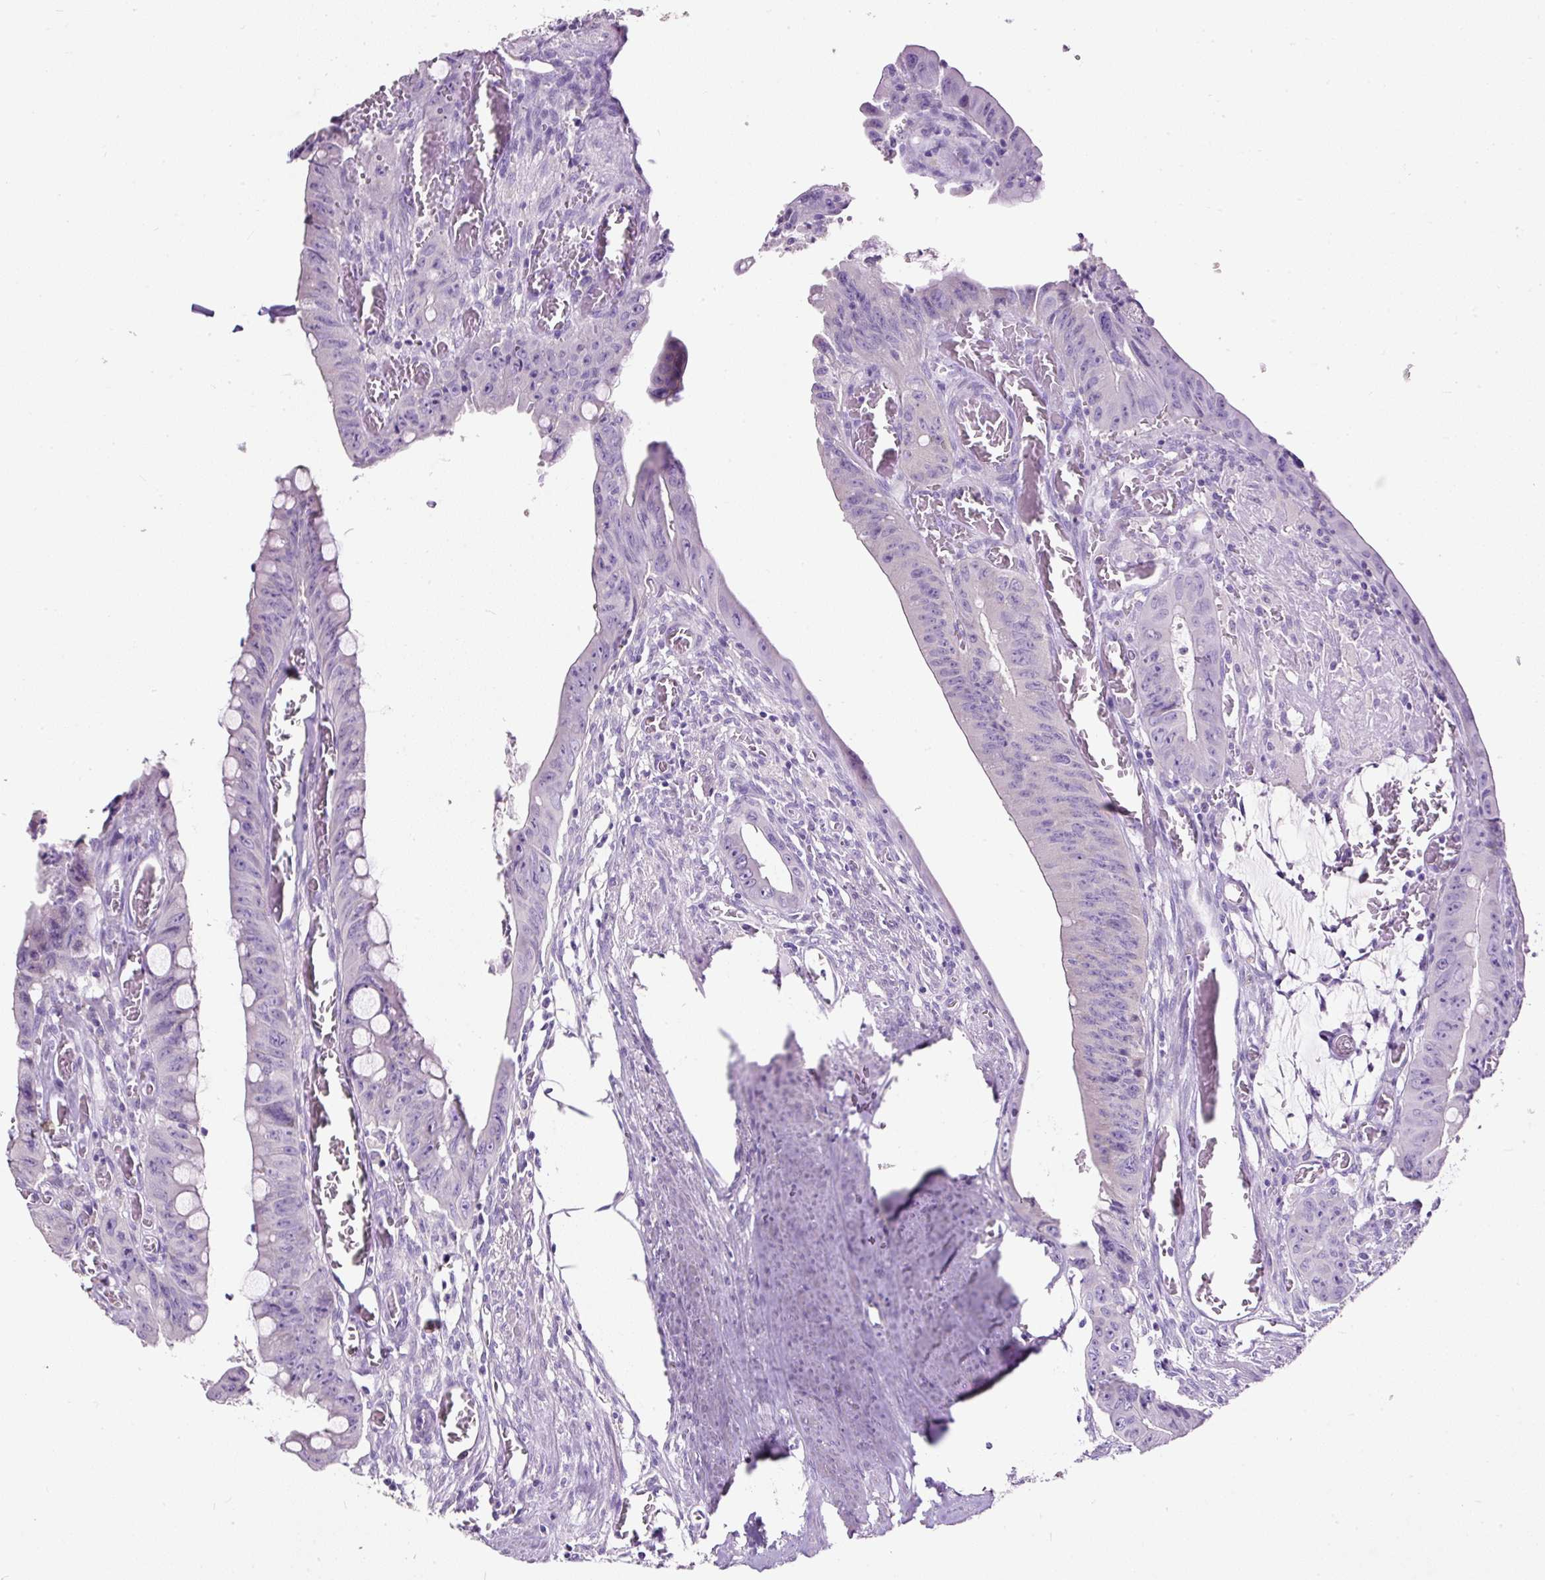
{"staining": {"intensity": "negative", "quantity": "none", "location": "none"}, "tissue": "colorectal cancer", "cell_type": "Tumor cells", "image_type": "cancer", "snomed": [{"axis": "morphology", "description": "Adenocarcinoma, NOS"}, {"axis": "topography", "description": "Rectum"}], "caption": "Immunohistochemistry of colorectal cancer exhibits no expression in tumor cells.", "gene": "STOX2", "patient": {"sex": "male", "age": 78}}